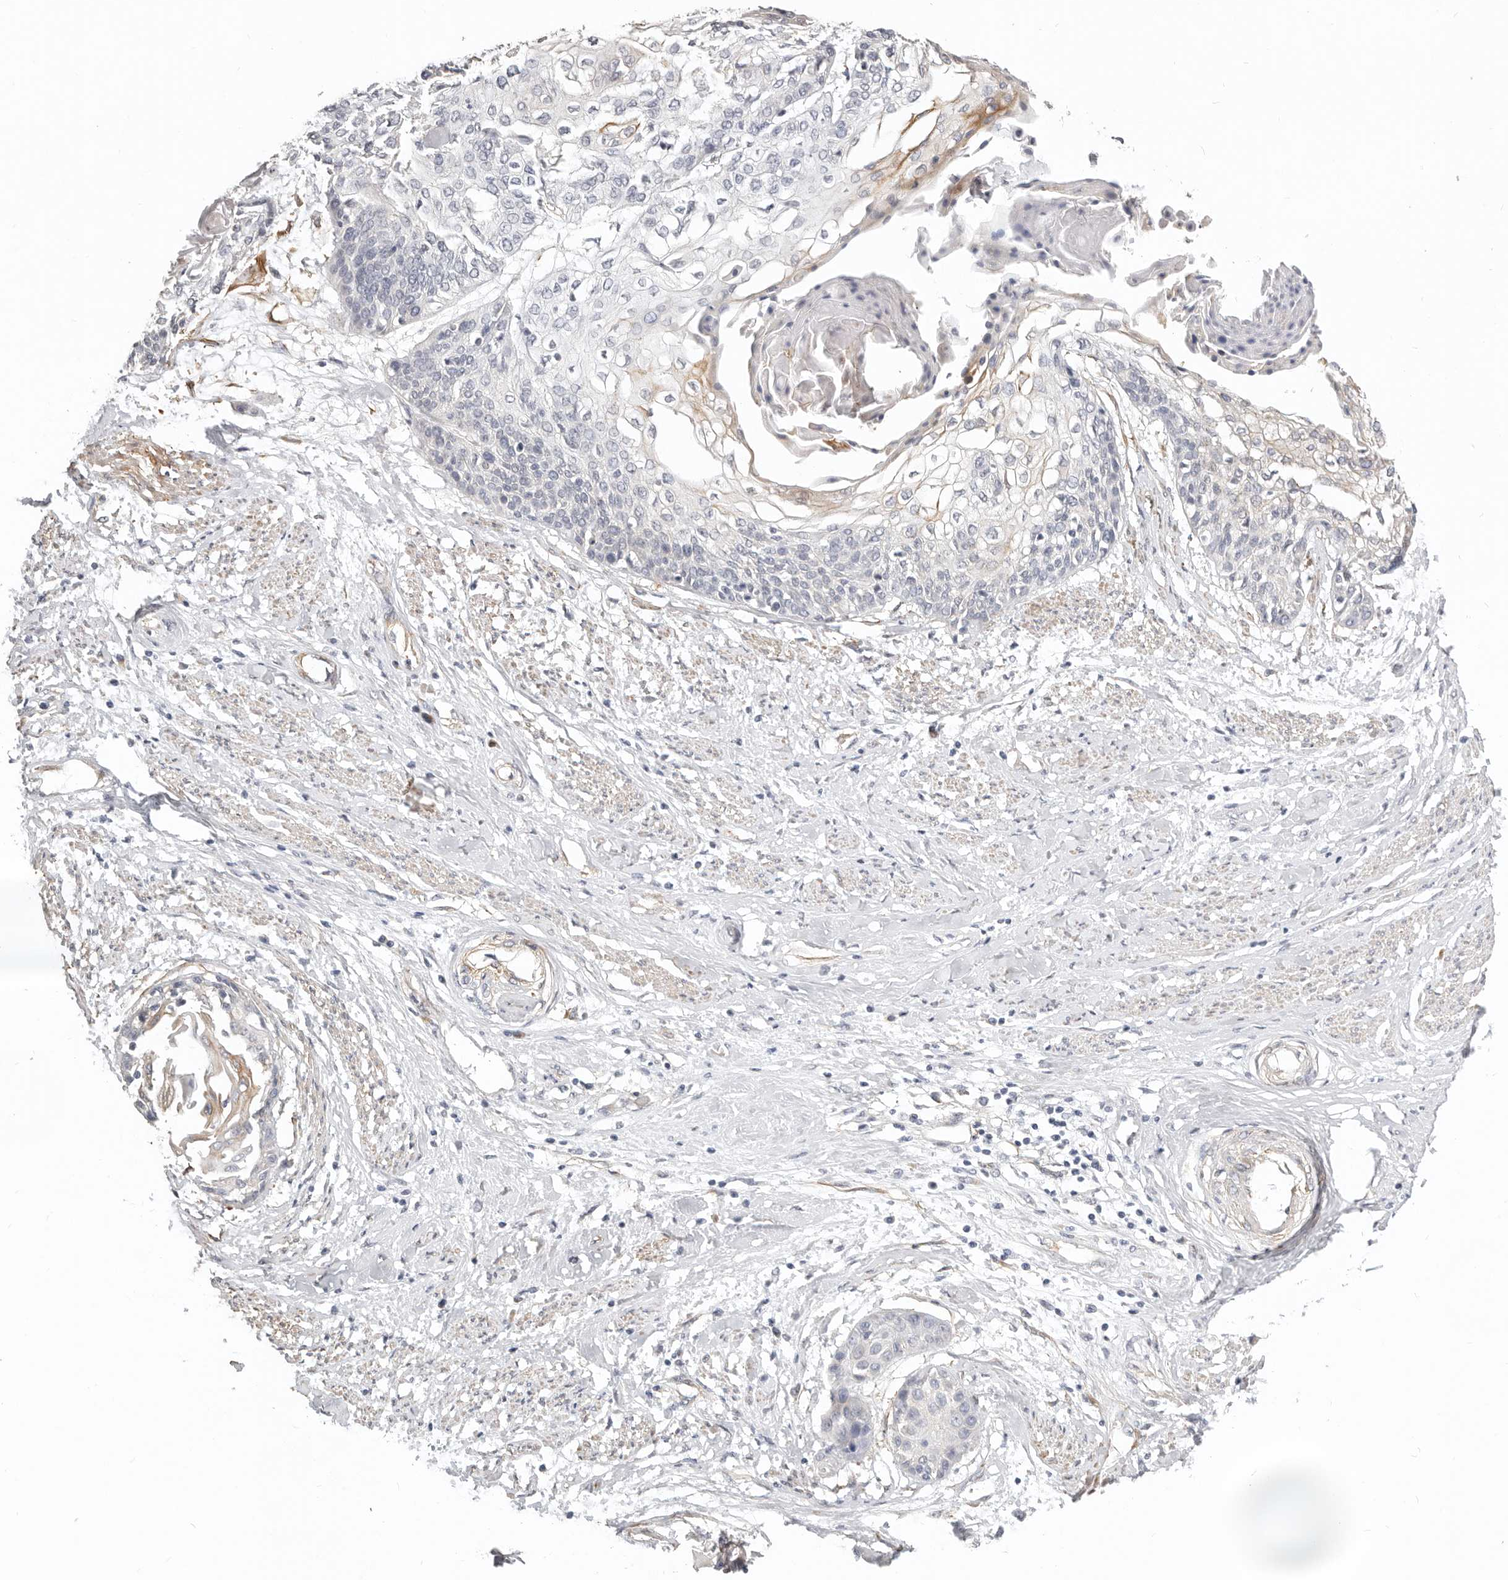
{"staining": {"intensity": "negative", "quantity": "none", "location": "none"}, "tissue": "cervical cancer", "cell_type": "Tumor cells", "image_type": "cancer", "snomed": [{"axis": "morphology", "description": "Squamous cell carcinoma, NOS"}, {"axis": "topography", "description": "Cervix"}], "caption": "Tumor cells are negative for brown protein staining in squamous cell carcinoma (cervical).", "gene": "RABAC1", "patient": {"sex": "female", "age": 57}}